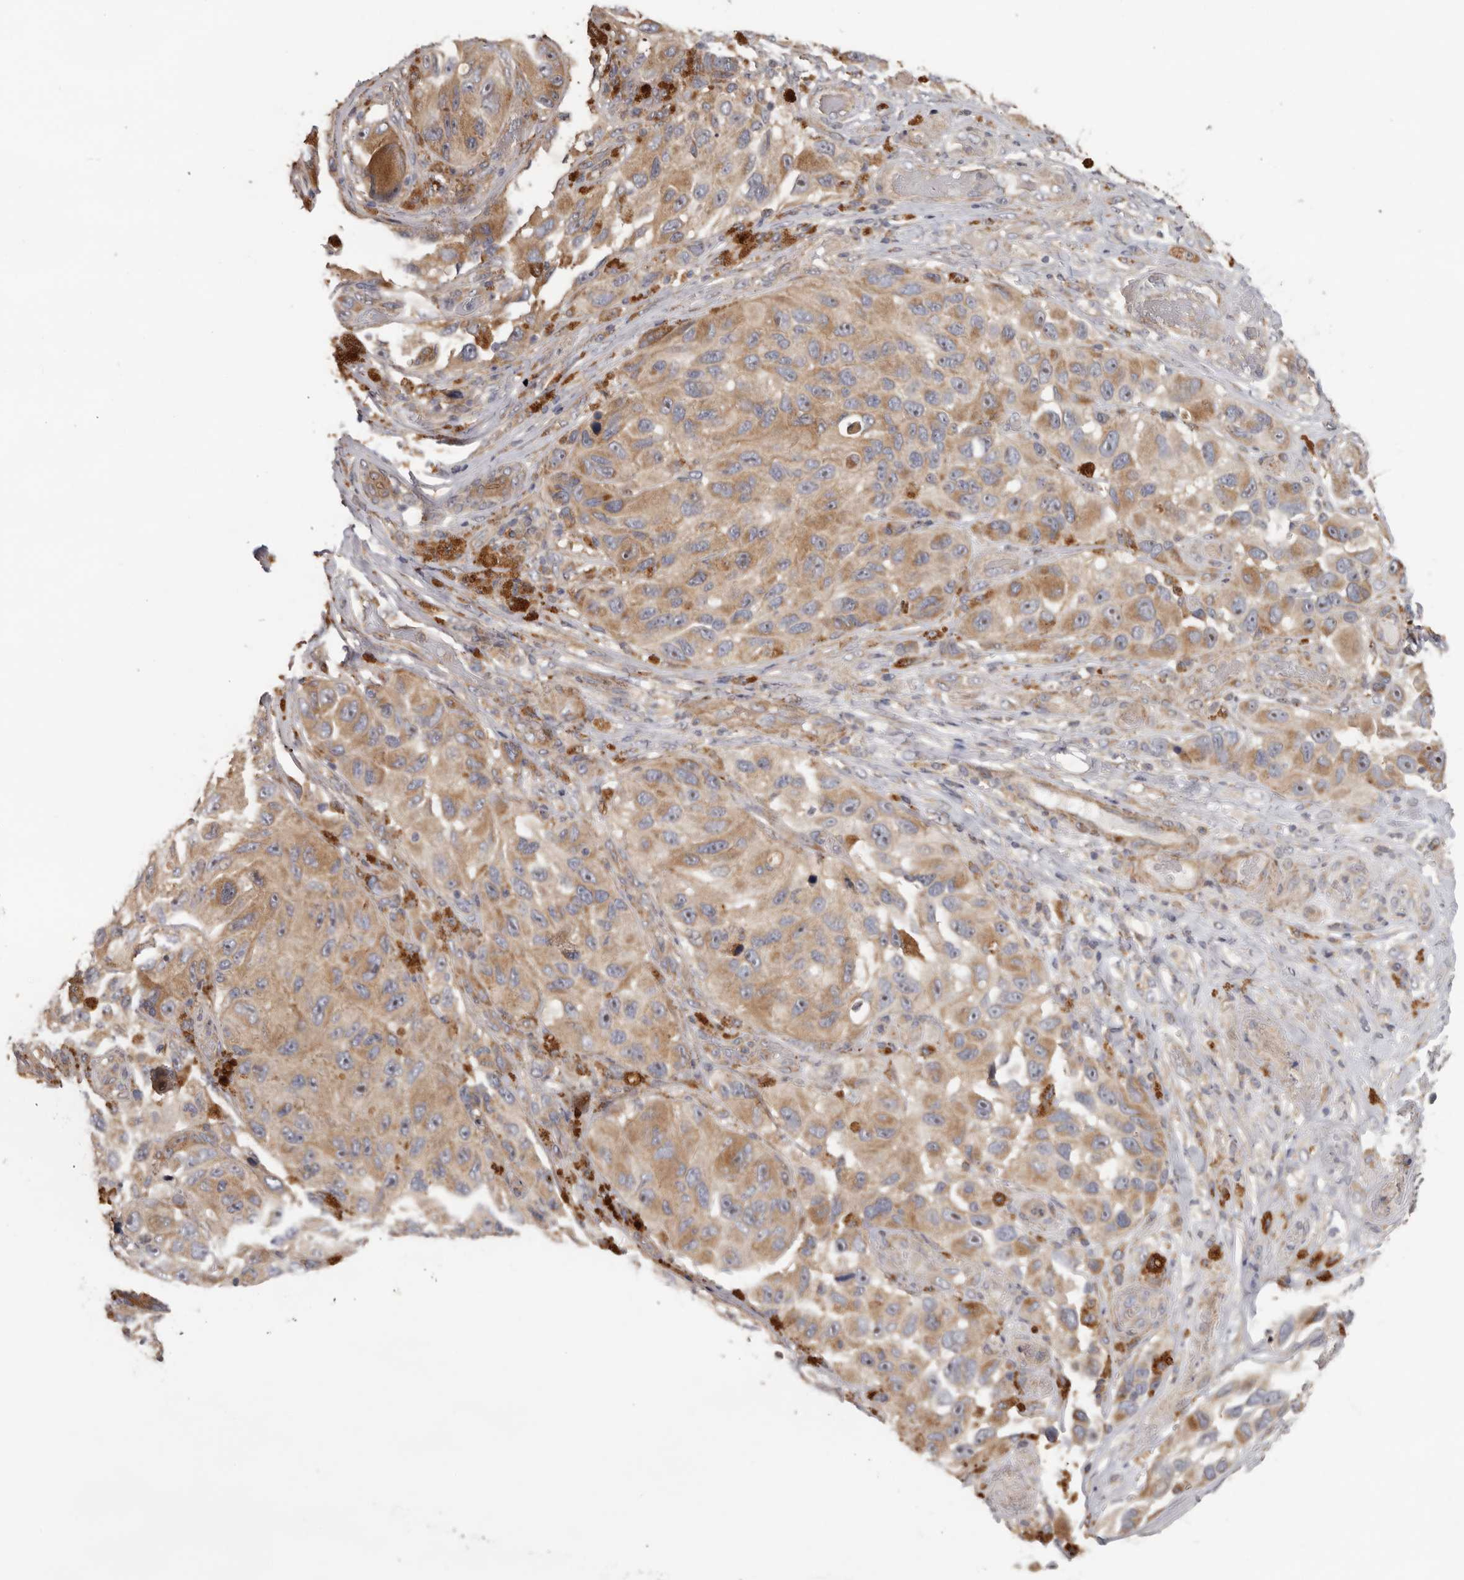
{"staining": {"intensity": "moderate", "quantity": ">75%", "location": "cytoplasmic/membranous"}, "tissue": "melanoma", "cell_type": "Tumor cells", "image_type": "cancer", "snomed": [{"axis": "morphology", "description": "Malignant melanoma, NOS"}, {"axis": "topography", "description": "Skin"}], "caption": "Tumor cells reveal medium levels of moderate cytoplasmic/membranous staining in about >75% of cells in human melanoma. The staining was performed using DAB to visualize the protein expression in brown, while the nuclei were stained in blue with hematoxylin (Magnification: 20x).", "gene": "HINT3", "patient": {"sex": "female", "age": 73}}